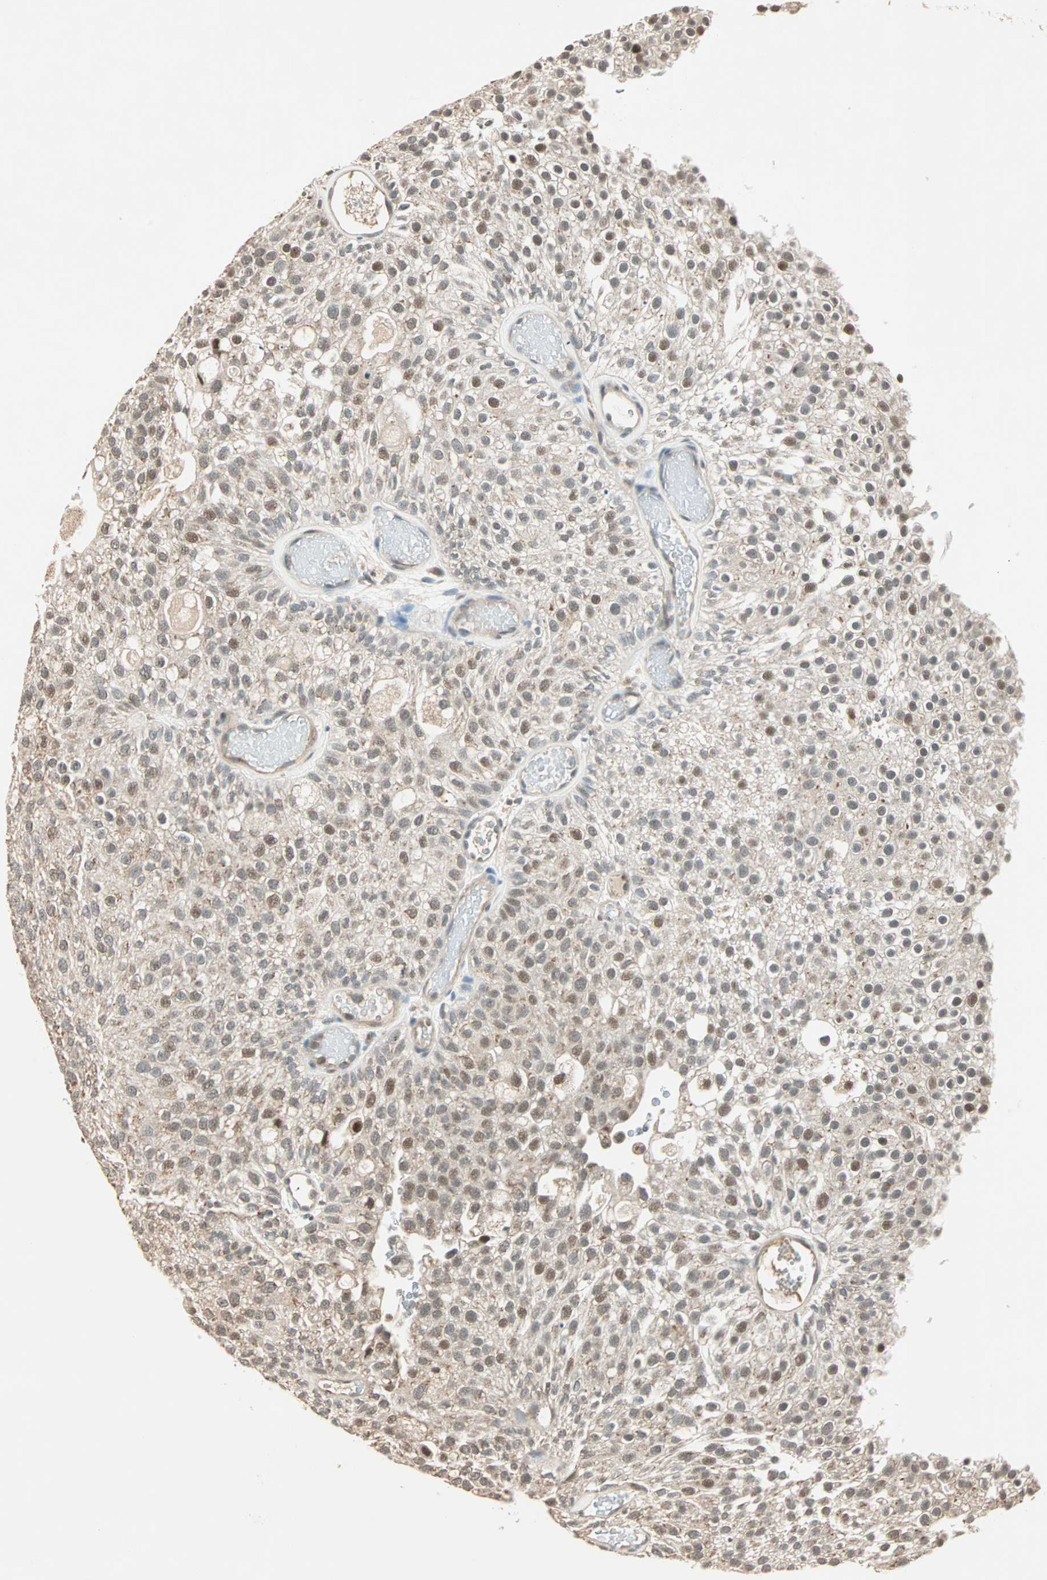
{"staining": {"intensity": "weak", "quantity": "25%-75%", "location": "cytoplasmic/membranous,nuclear"}, "tissue": "urothelial cancer", "cell_type": "Tumor cells", "image_type": "cancer", "snomed": [{"axis": "morphology", "description": "Urothelial carcinoma, Low grade"}, {"axis": "topography", "description": "Urinary bladder"}], "caption": "Low-grade urothelial carcinoma stained with a protein marker shows weak staining in tumor cells.", "gene": "PRDM2", "patient": {"sex": "male", "age": 78}}